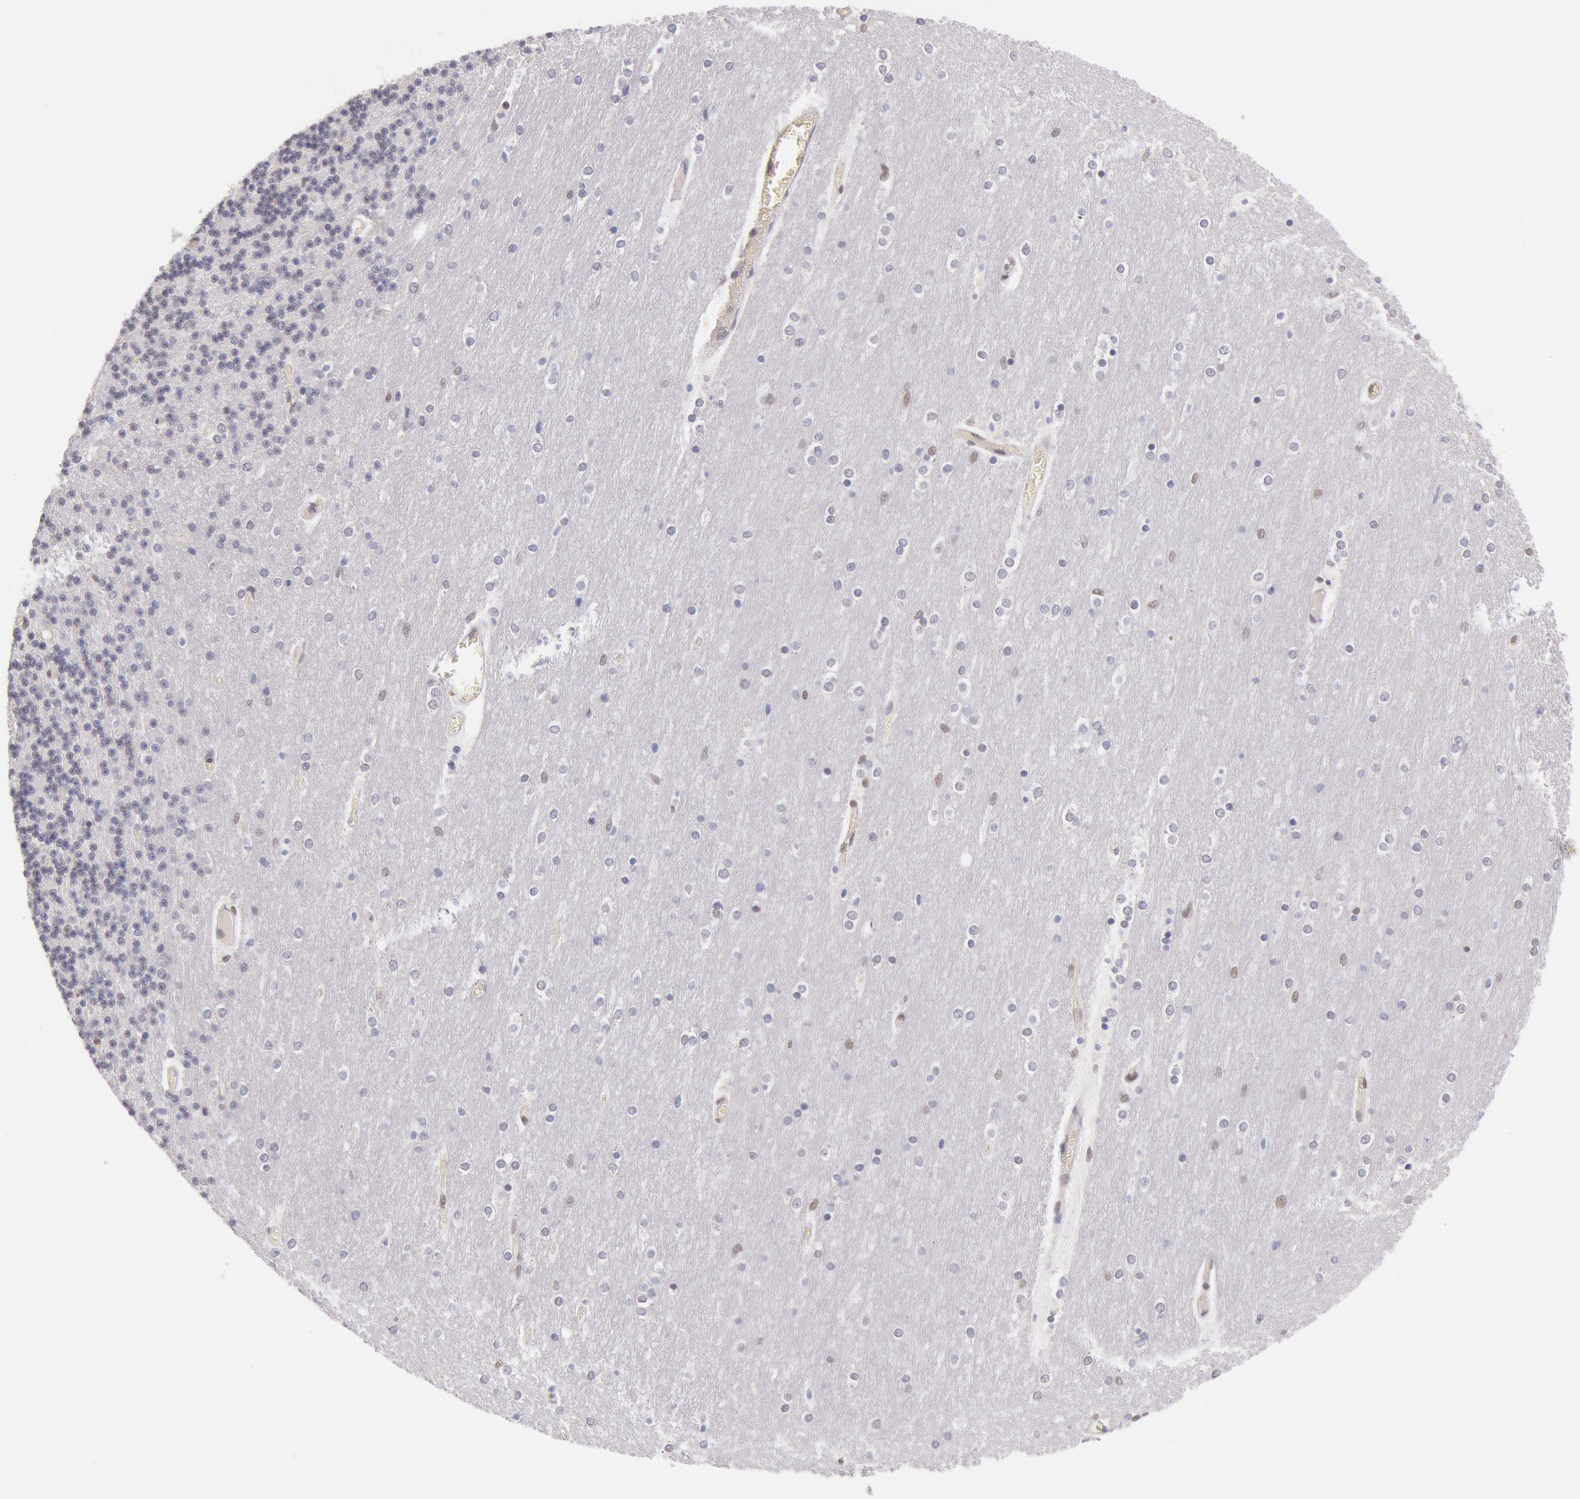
{"staining": {"intensity": "weak", "quantity": "<25%", "location": "nuclear"}, "tissue": "cerebellum", "cell_type": "Cells in granular layer", "image_type": "normal", "snomed": [{"axis": "morphology", "description": "Normal tissue, NOS"}, {"axis": "topography", "description": "Cerebellum"}], "caption": "A micrograph of cerebellum stained for a protein exhibits no brown staining in cells in granular layer.", "gene": "TASL", "patient": {"sex": "female", "age": 54}}